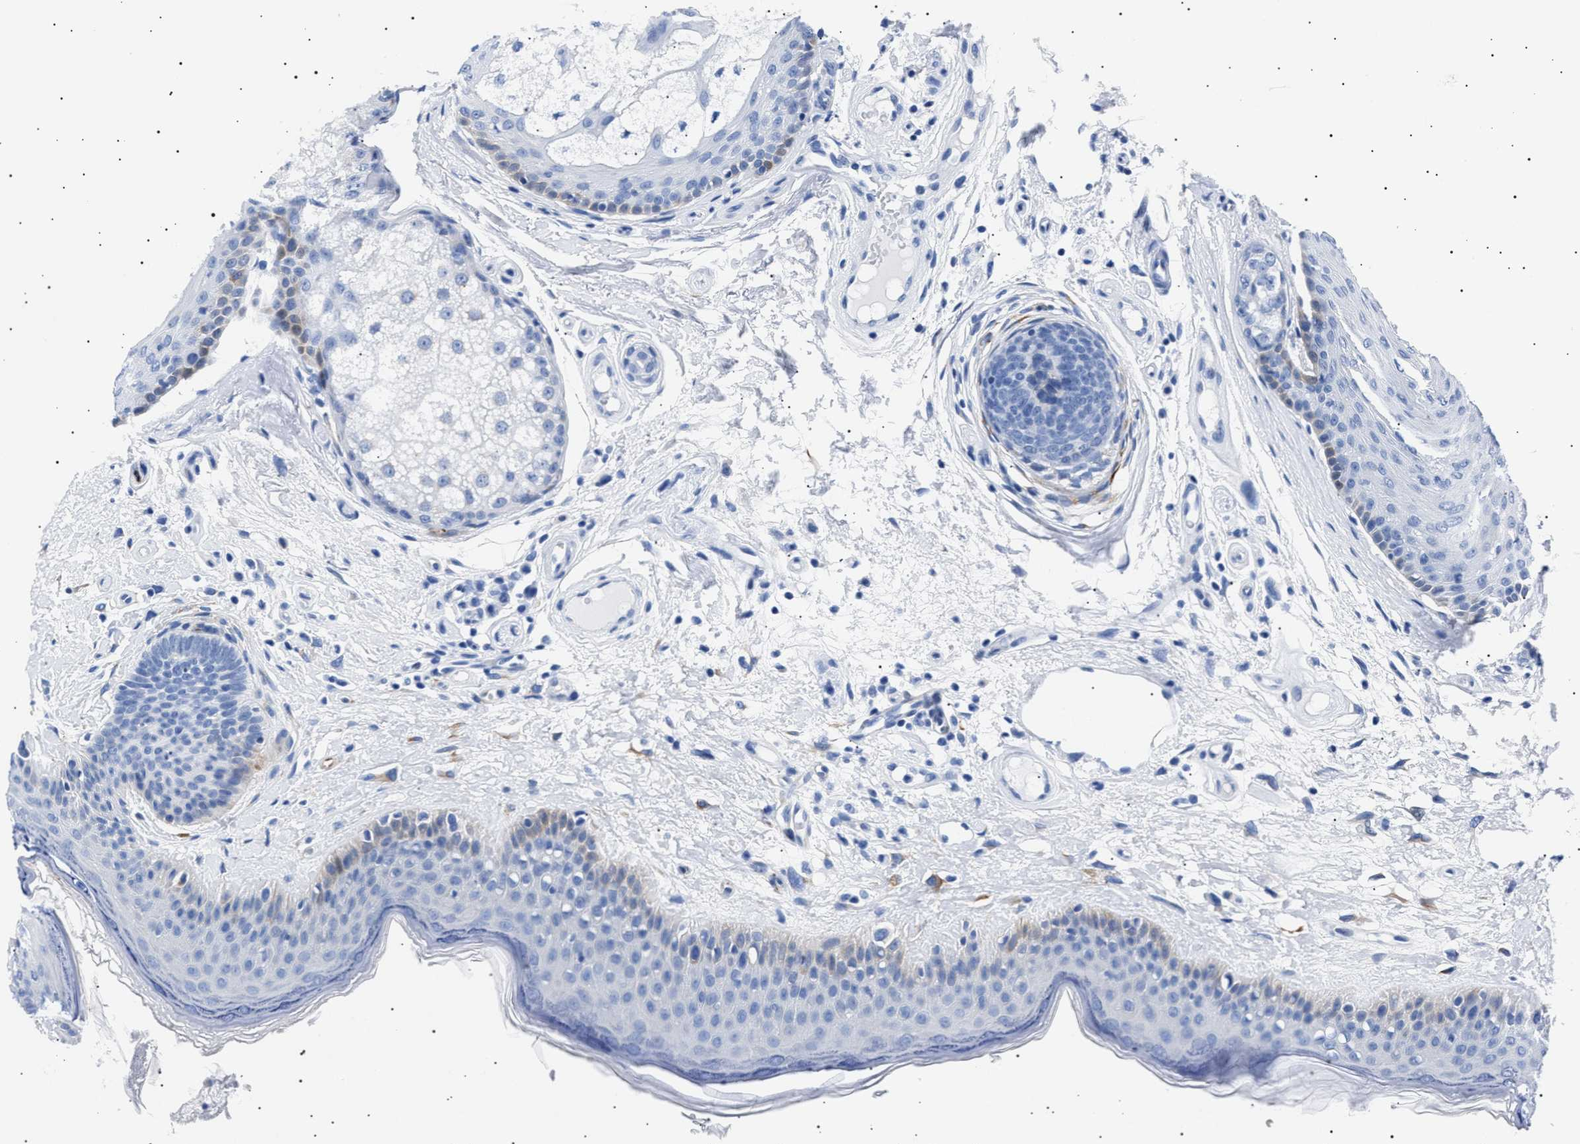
{"staining": {"intensity": "strong", "quantity": "<25%", "location": "cytoplasmic/membranous,nuclear"}, "tissue": "oral mucosa", "cell_type": "Squamous epithelial cells", "image_type": "normal", "snomed": [{"axis": "morphology", "description": "Normal tissue, NOS"}, {"axis": "topography", "description": "Skin"}, {"axis": "topography", "description": "Oral tissue"}], "caption": "Approximately <25% of squamous epithelial cells in unremarkable human oral mucosa reveal strong cytoplasmic/membranous,nuclear protein positivity as visualized by brown immunohistochemical staining.", "gene": "HEMGN", "patient": {"sex": "male", "age": 84}}